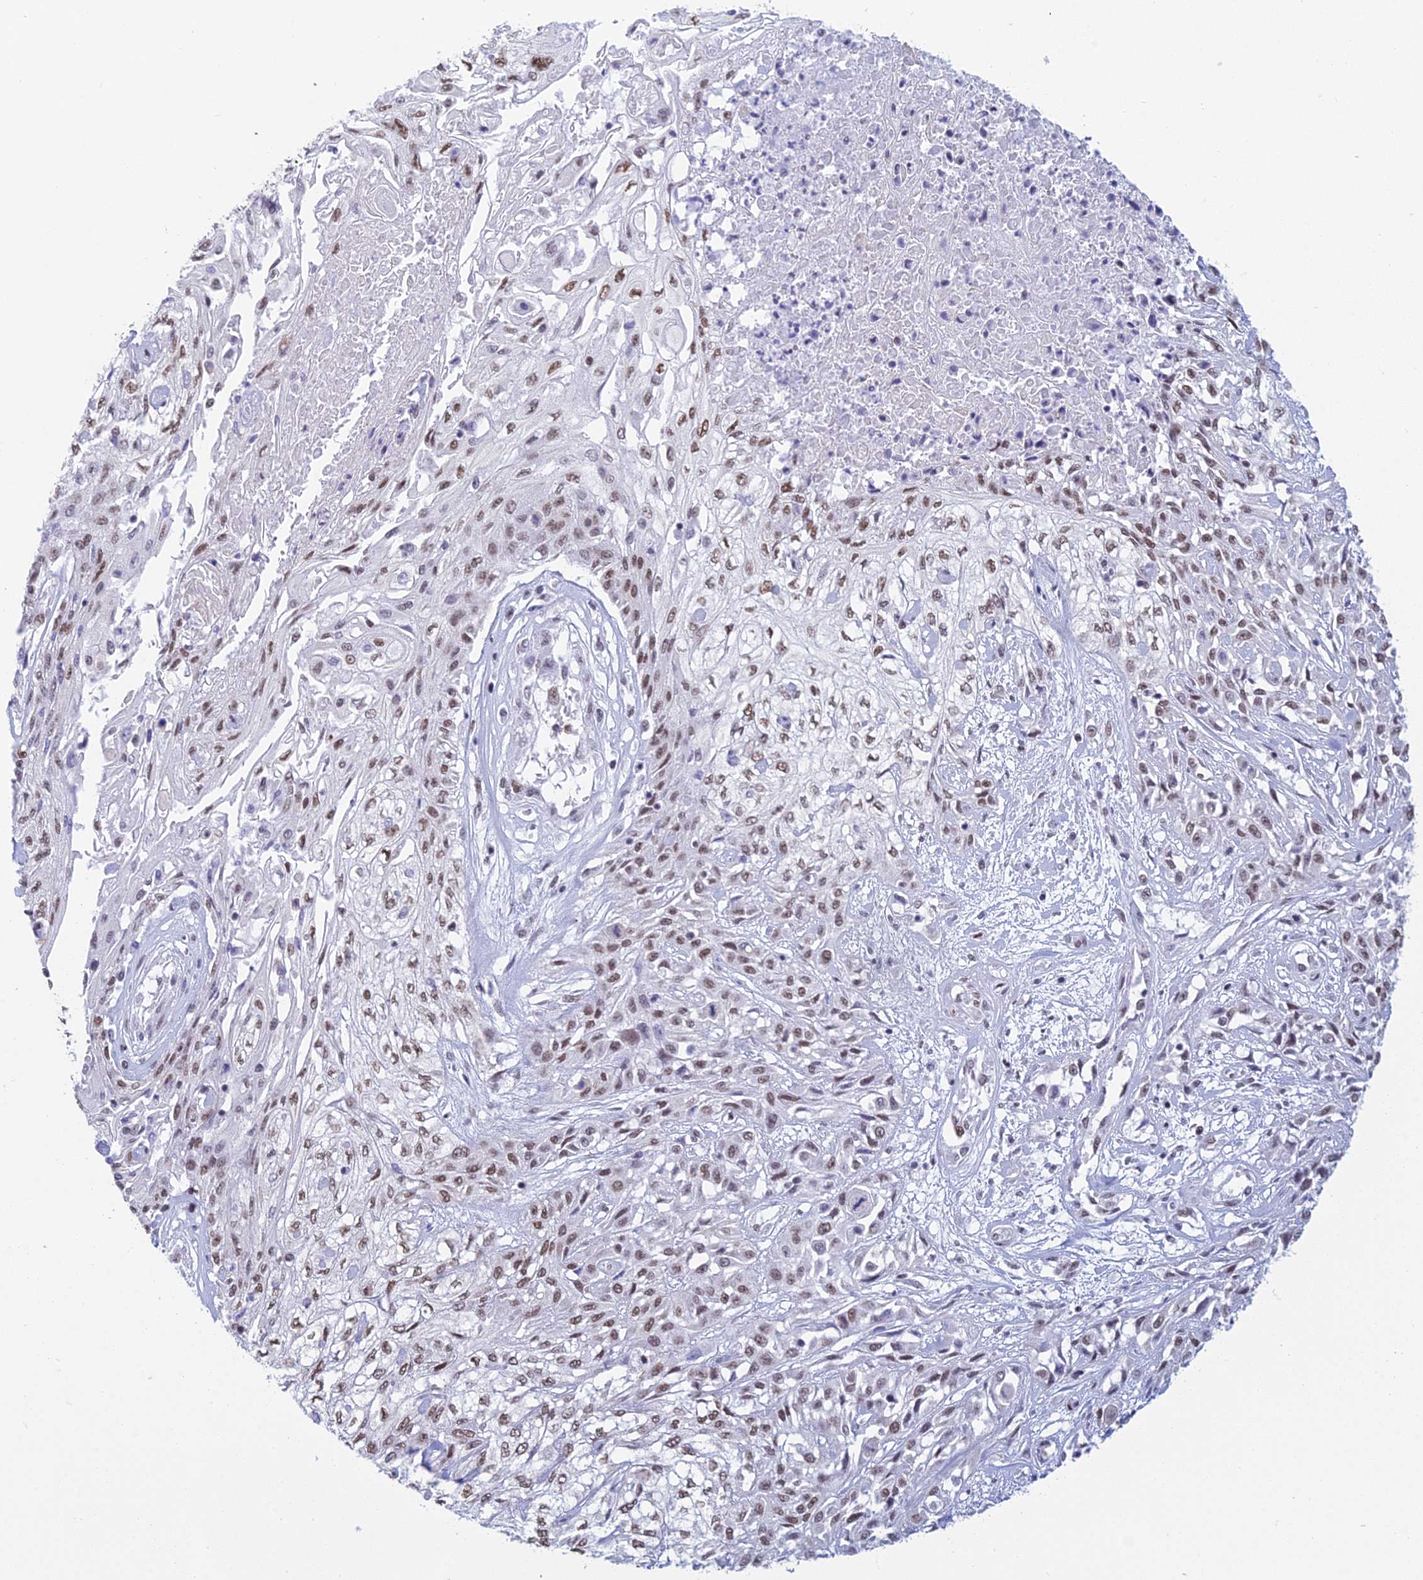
{"staining": {"intensity": "moderate", "quantity": ">75%", "location": "nuclear"}, "tissue": "skin cancer", "cell_type": "Tumor cells", "image_type": "cancer", "snomed": [{"axis": "morphology", "description": "Squamous cell carcinoma, NOS"}, {"axis": "morphology", "description": "Squamous cell carcinoma, metastatic, NOS"}, {"axis": "topography", "description": "Skin"}, {"axis": "topography", "description": "Lymph node"}], "caption": "Approximately >75% of tumor cells in human skin cancer (squamous cell carcinoma) exhibit moderate nuclear protein staining as visualized by brown immunohistochemical staining.", "gene": "CDC26", "patient": {"sex": "male", "age": 75}}